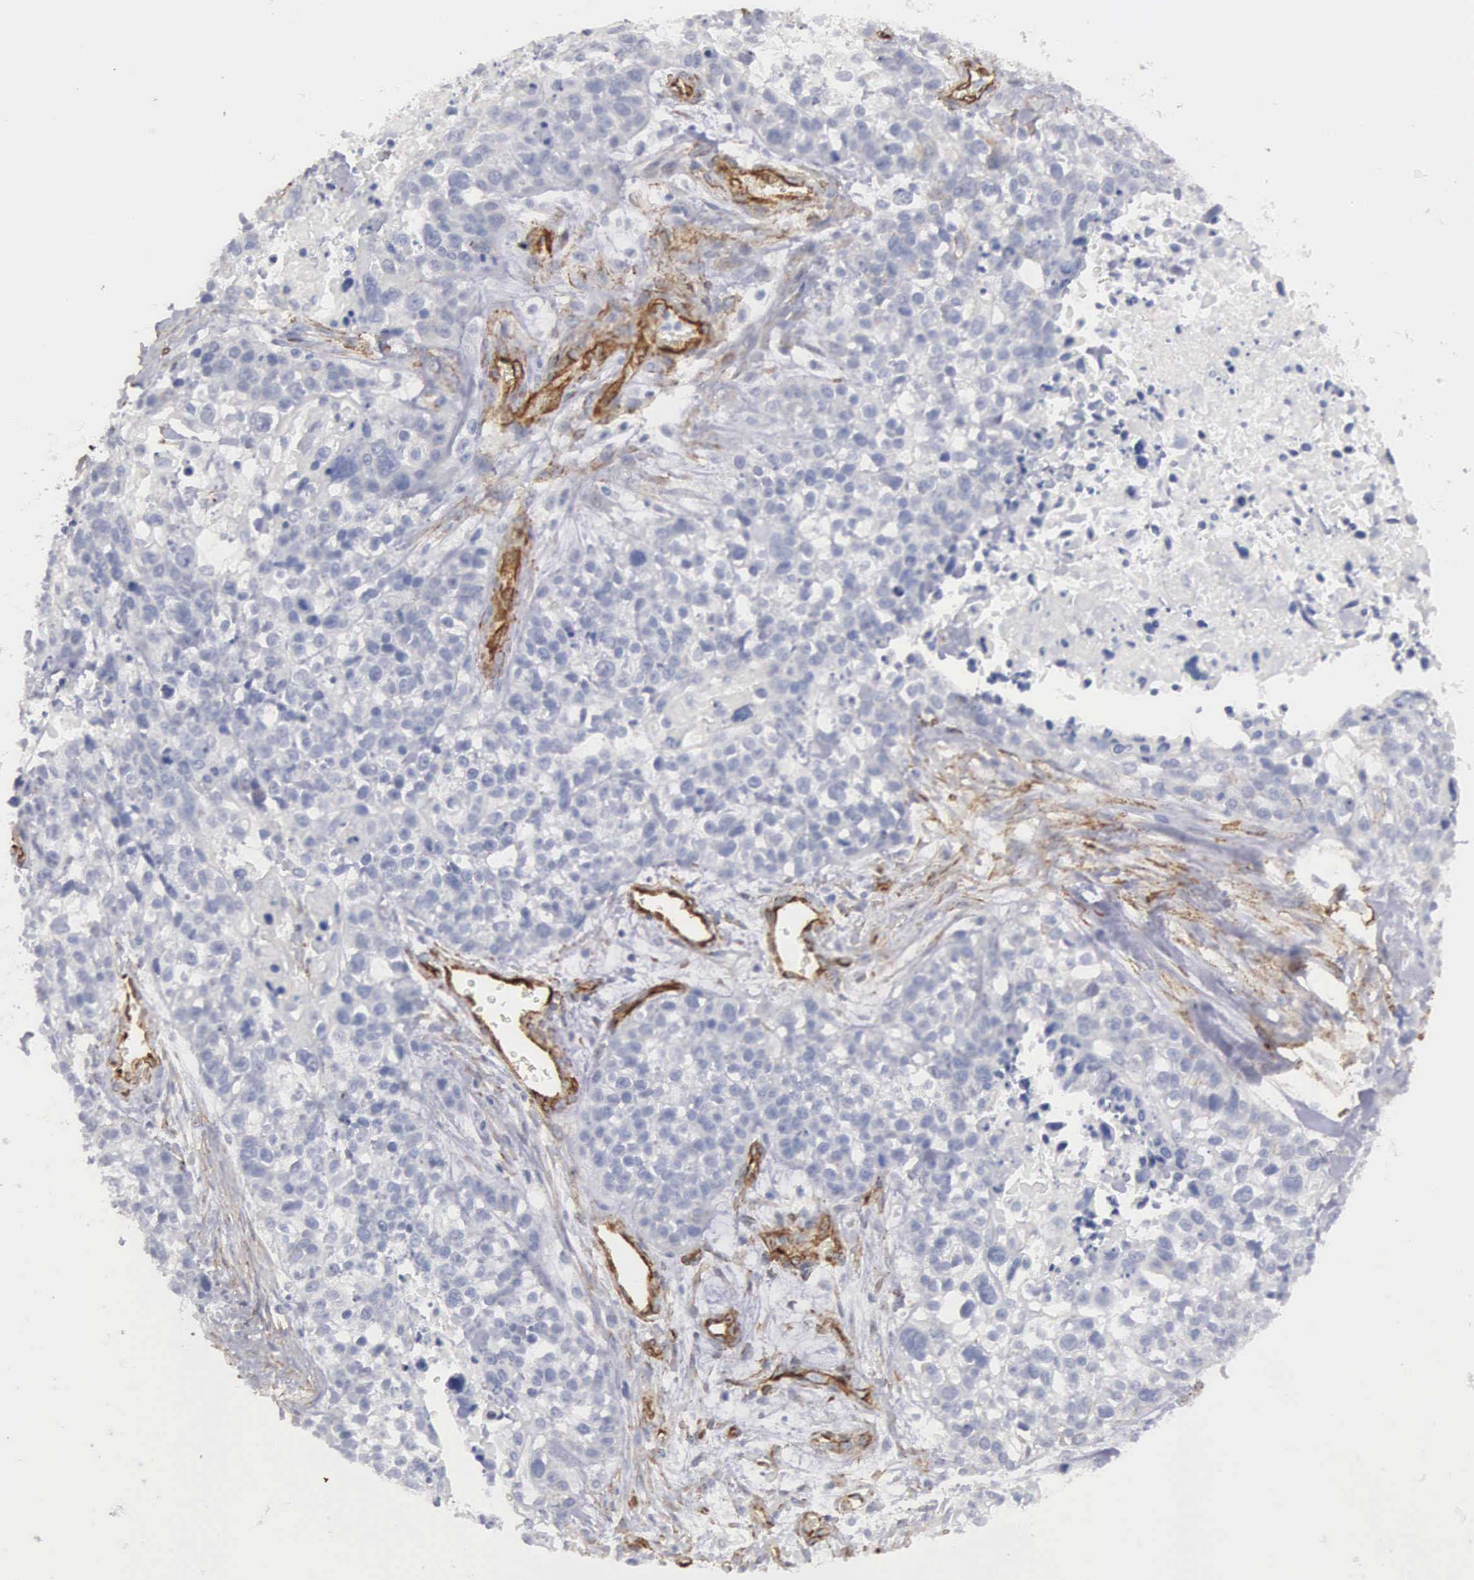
{"staining": {"intensity": "negative", "quantity": "none", "location": "none"}, "tissue": "lung cancer", "cell_type": "Tumor cells", "image_type": "cancer", "snomed": [{"axis": "morphology", "description": "Squamous cell carcinoma, NOS"}, {"axis": "topography", "description": "Lymph node"}, {"axis": "topography", "description": "Lung"}], "caption": "Immunohistochemistry photomicrograph of neoplastic tissue: human squamous cell carcinoma (lung) stained with DAB demonstrates no significant protein expression in tumor cells.", "gene": "MAGEB10", "patient": {"sex": "male", "age": 74}}